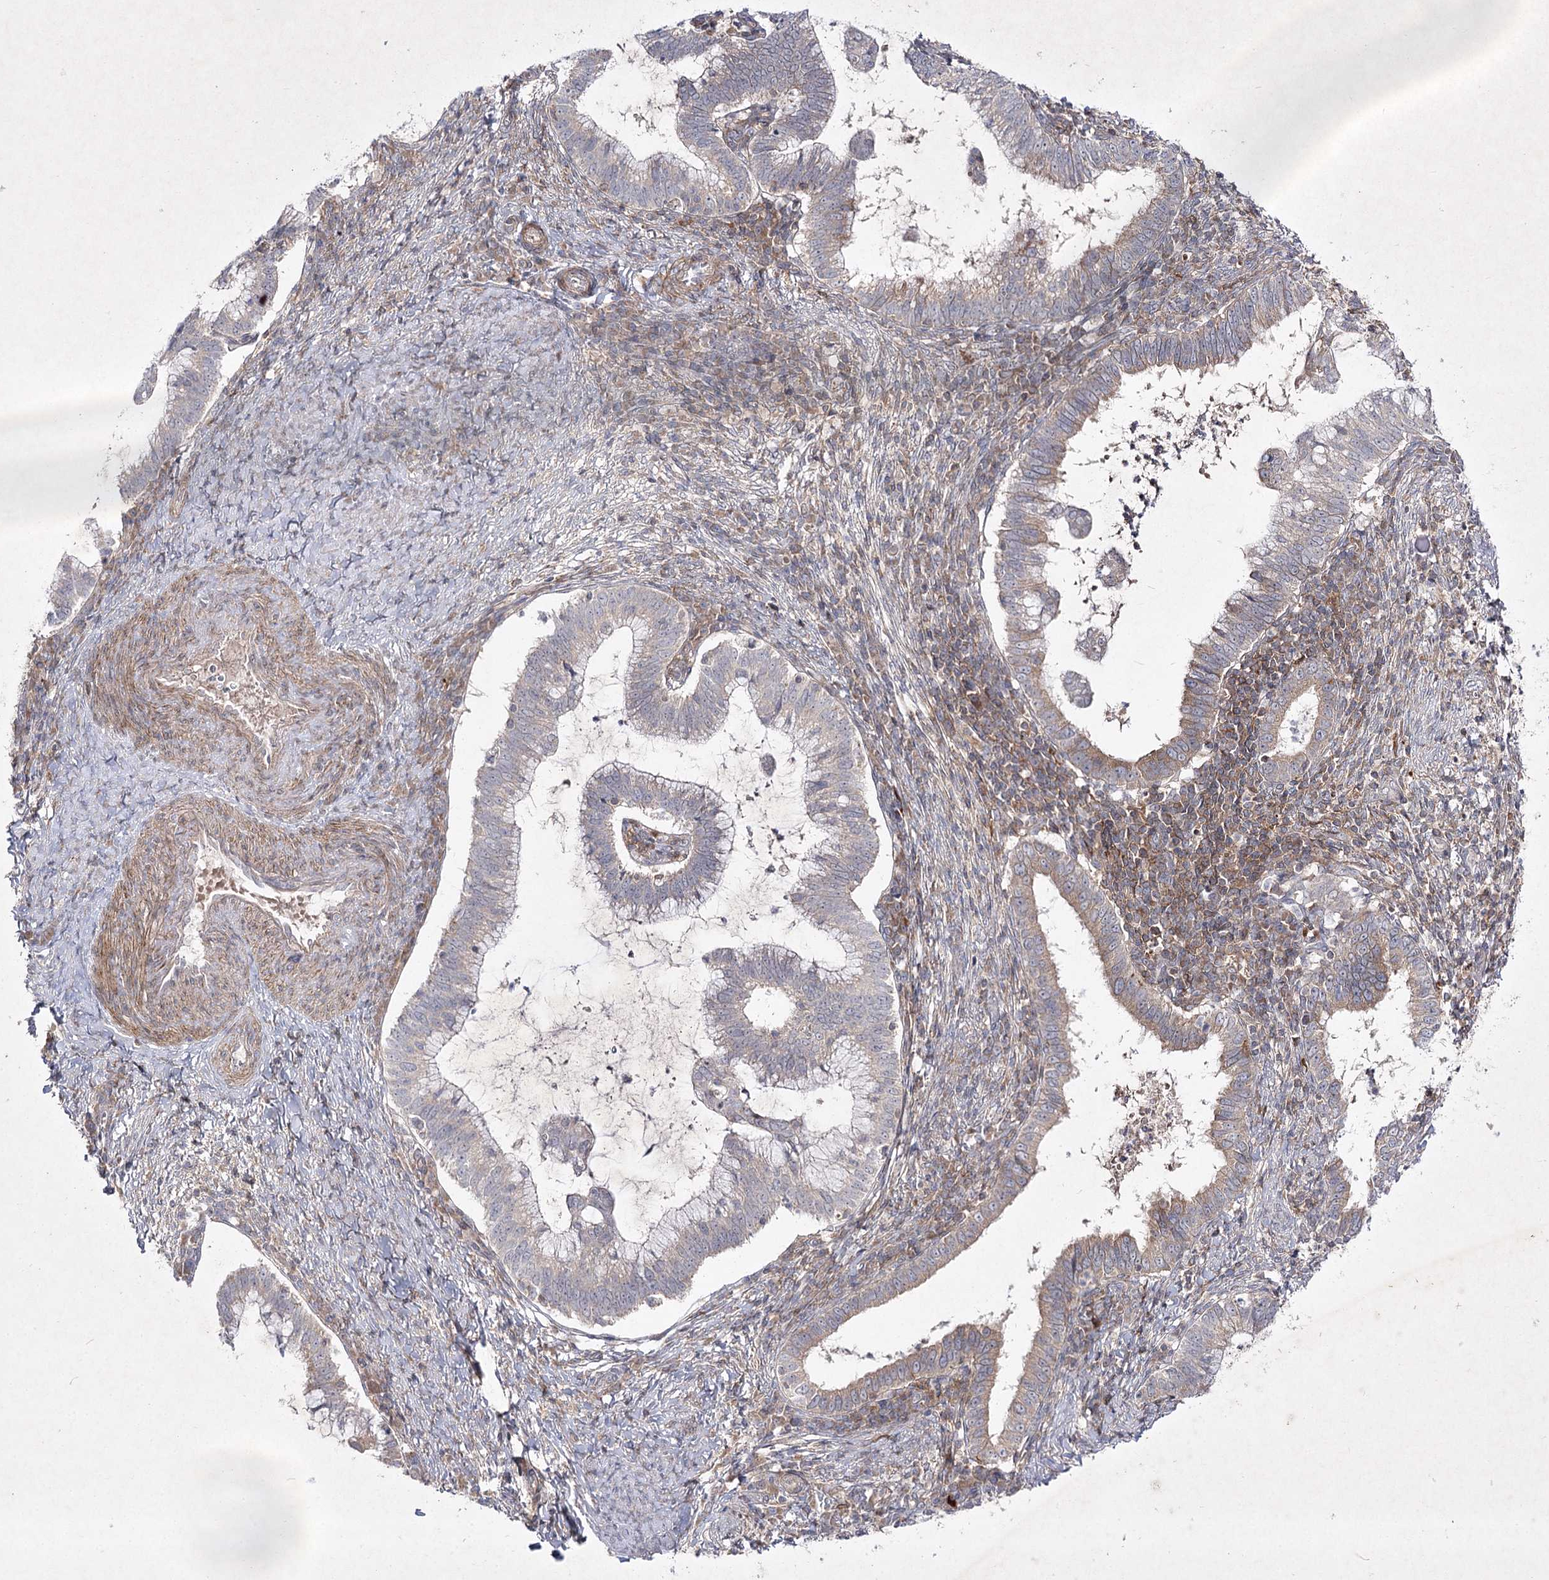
{"staining": {"intensity": "weak", "quantity": ">75%", "location": "cytoplasmic/membranous"}, "tissue": "cervical cancer", "cell_type": "Tumor cells", "image_type": "cancer", "snomed": [{"axis": "morphology", "description": "Adenocarcinoma, NOS"}, {"axis": "topography", "description": "Cervix"}], "caption": "The histopathology image reveals immunohistochemical staining of cervical adenocarcinoma. There is weak cytoplasmic/membranous expression is identified in about >75% of tumor cells. The staining was performed using DAB (3,3'-diaminobenzidine), with brown indicating positive protein expression. Nuclei are stained blue with hematoxylin.", "gene": "CIB2", "patient": {"sex": "female", "age": 36}}